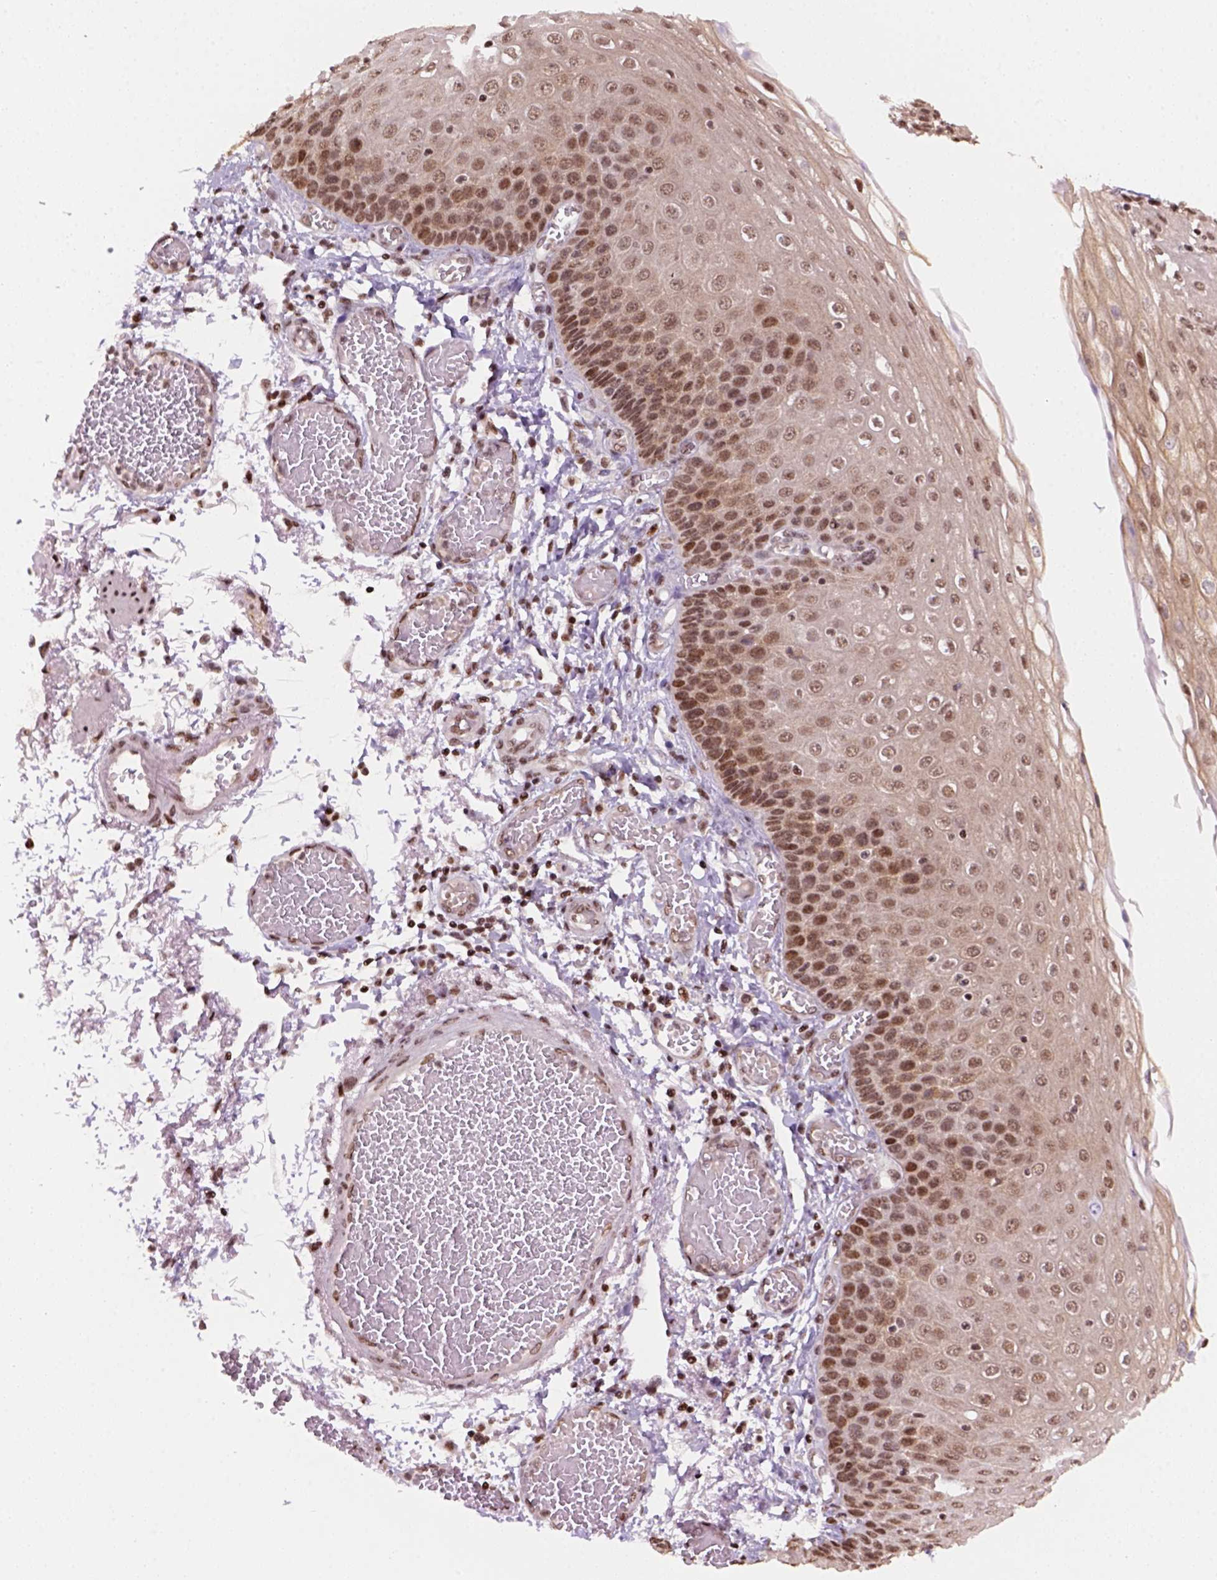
{"staining": {"intensity": "moderate", "quantity": ">75%", "location": "nuclear"}, "tissue": "esophagus", "cell_type": "Squamous epithelial cells", "image_type": "normal", "snomed": [{"axis": "morphology", "description": "Normal tissue, NOS"}, {"axis": "morphology", "description": "Adenocarcinoma, NOS"}, {"axis": "topography", "description": "Esophagus"}], "caption": "DAB immunohistochemical staining of unremarkable human esophagus shows moderate nuclear protein staining in approximately >75% of squamous epithelial cells.", "gene": "GOT1", "patient": {"sex": "male", "age": 81}}